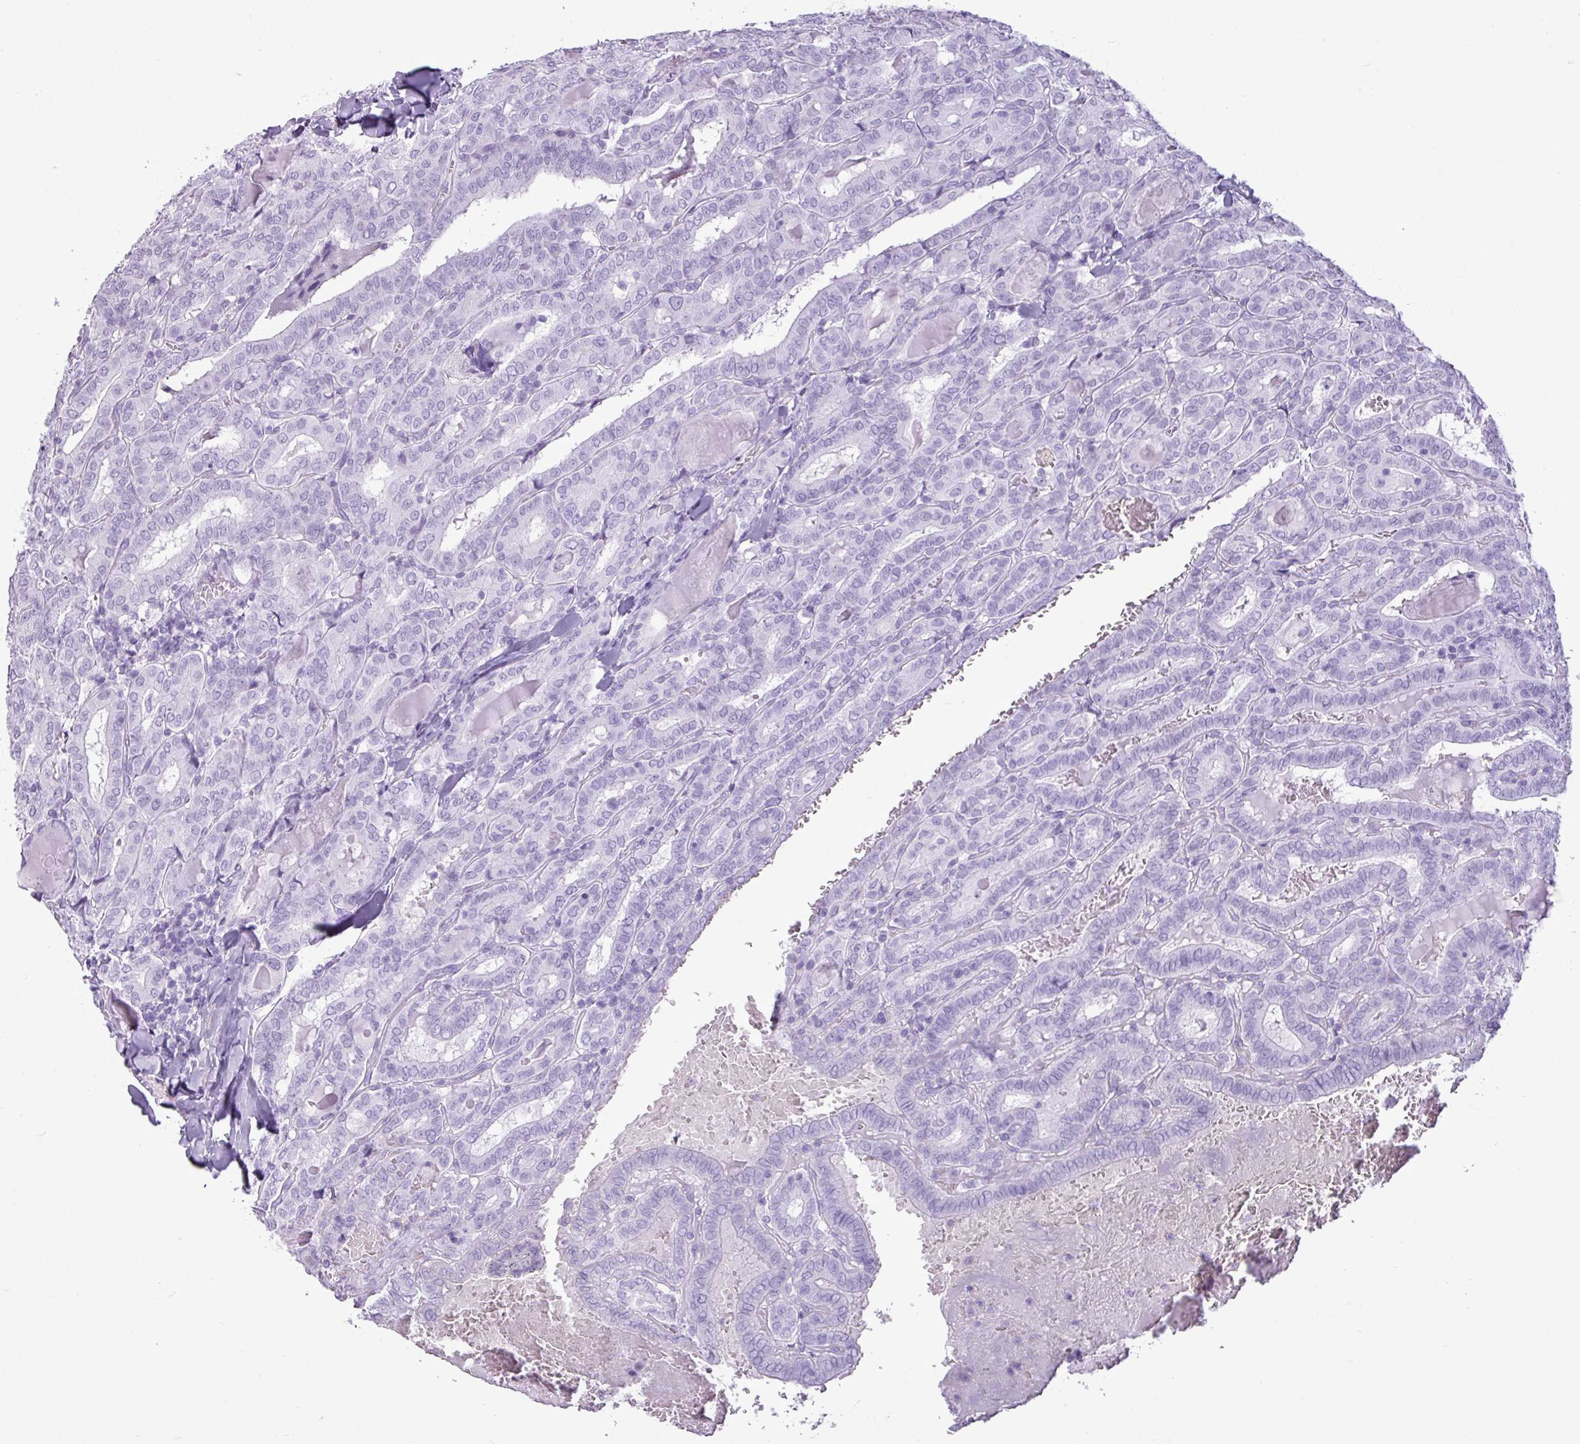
{"staining": {"intensity": "negative", "quantity": "none", "location": "none"}, "tissue": "thyroid cancer", "cell_type": "Tumor cells", "image_type": "cancer", "snomed": [{"axis": "morphology", "description": "Papillary adenocarcinoma, NOS"}, {"axis": "topography", "description": "Thyroid gland"}], "caption": "This is an IHC image of human thyroid papillary adenocarcinoma. There is no staining in tumor cells.", "gene": "AMY1B", "patient": {"sex": "female", "age": 72}}